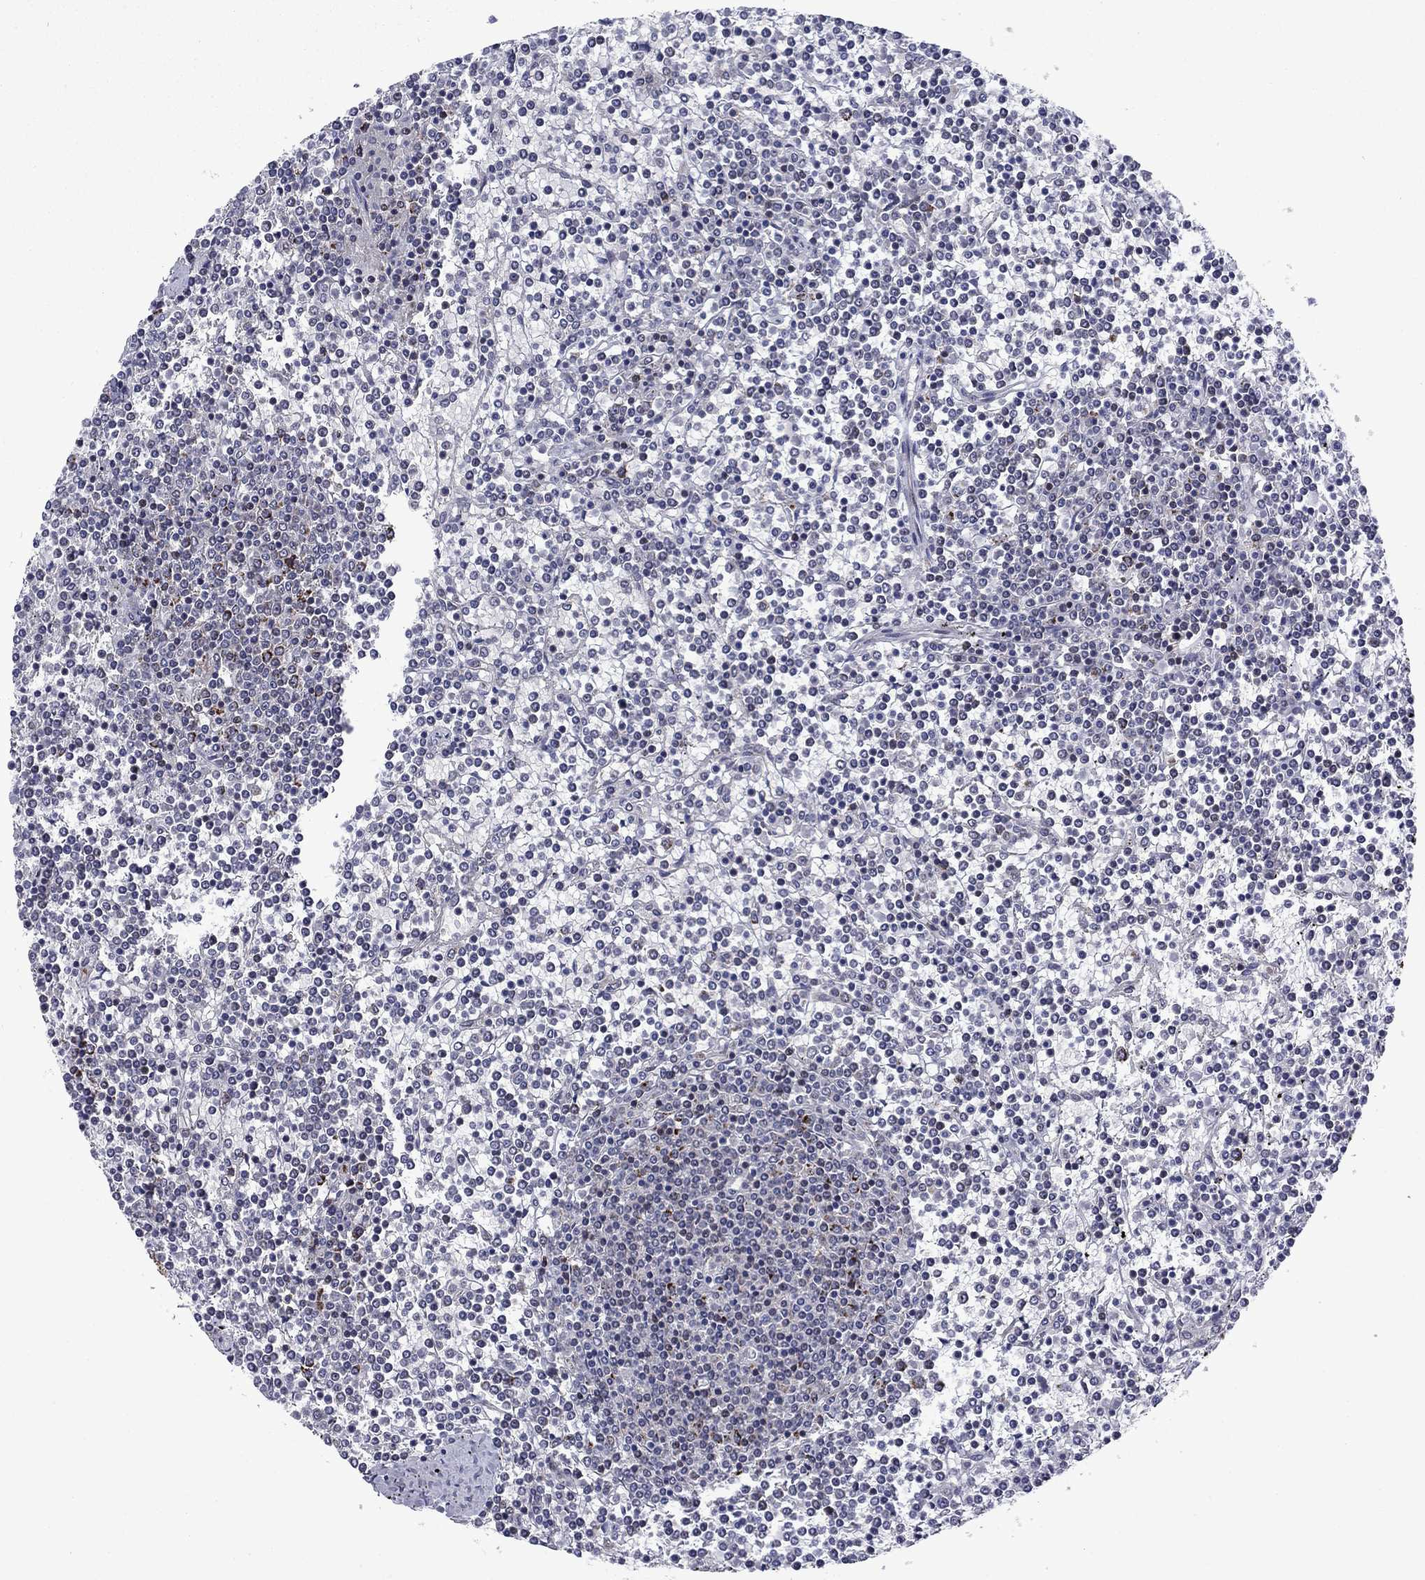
{"staining": {"intensity": "negative", "quantity": "none", "location": "none"}, "tissue": "lymphoma", "cell_type": "Tumor cells", "image_type": "cancer", "snomed": [{"axis": "morphology", "description": "Malignant lymphoma, non-Hodgkin's type, Low grade"}, {"axis": "topography", "description": "Spleen"}], "caption": "Malignant lymphoma, non-Hodgkin's type (low-grade) was stained to show a protein in brown. There is no significant expression in tumor cells.", "gene": "SURF2", "patient": {"sex": "female", "age": 19}}